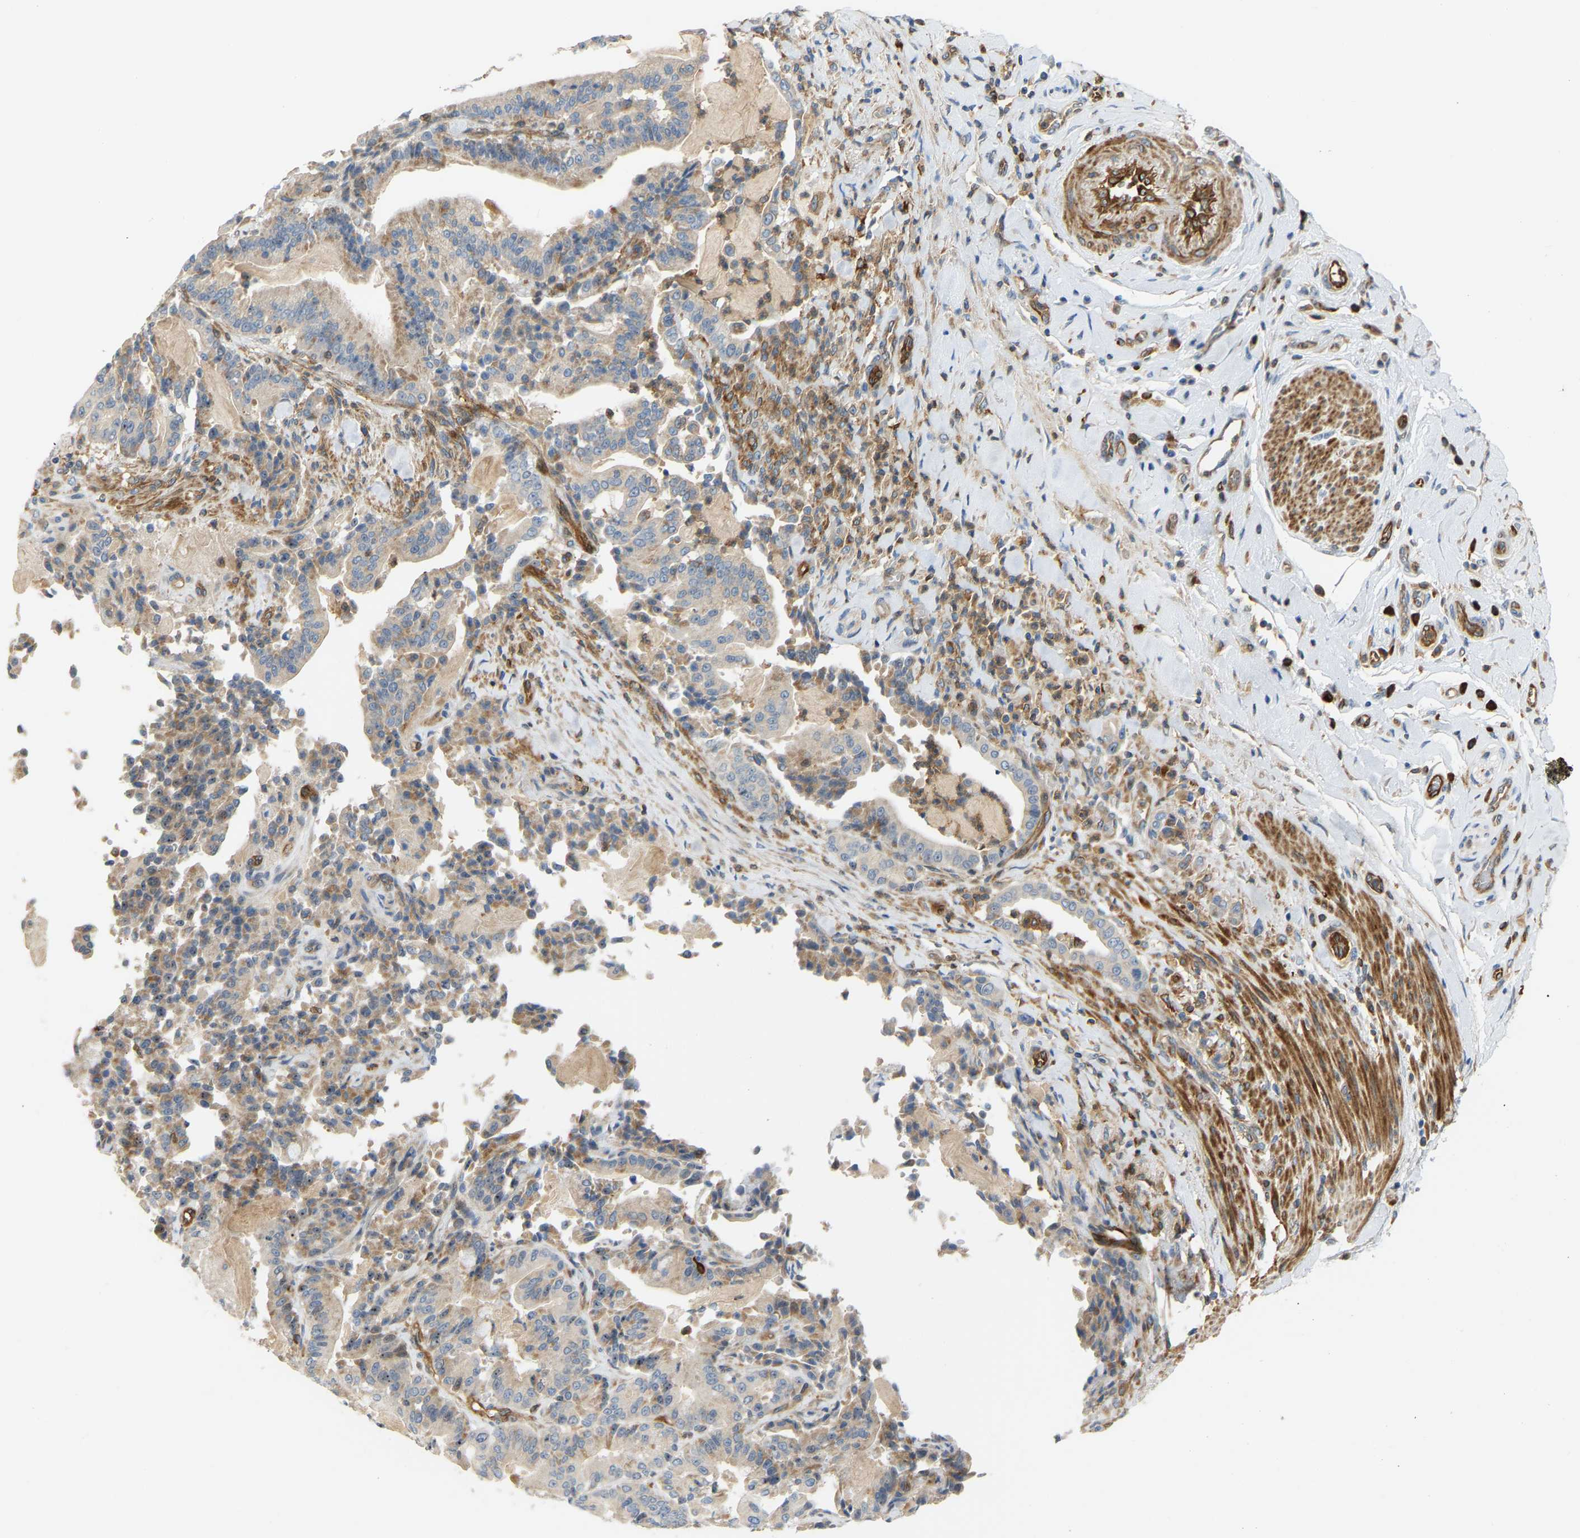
{"staining": {"intensity": "weak", "quantity": "25%-75%", "location": "cytoplasmic/membranous"}, "tissue": "pancreatic cancer", "cell_type": "Tumor cells", "image_type": "cancer", "snomed": [{"axis": "morphology", "description": "Normal tissue, NOS"}, {"axis": "morphology", "description": "Adenocarcinoma, NOS"}, {"axis": "topography", "description": "Pancreas"}], "caption": "Weak cytoplasmic/membranous protein positivity is seen in approximately 25%-75% of tumor cells in pancreatic cancer.", "gene": "PLCG2", "patient": {"sex": "male", "age": 63}}